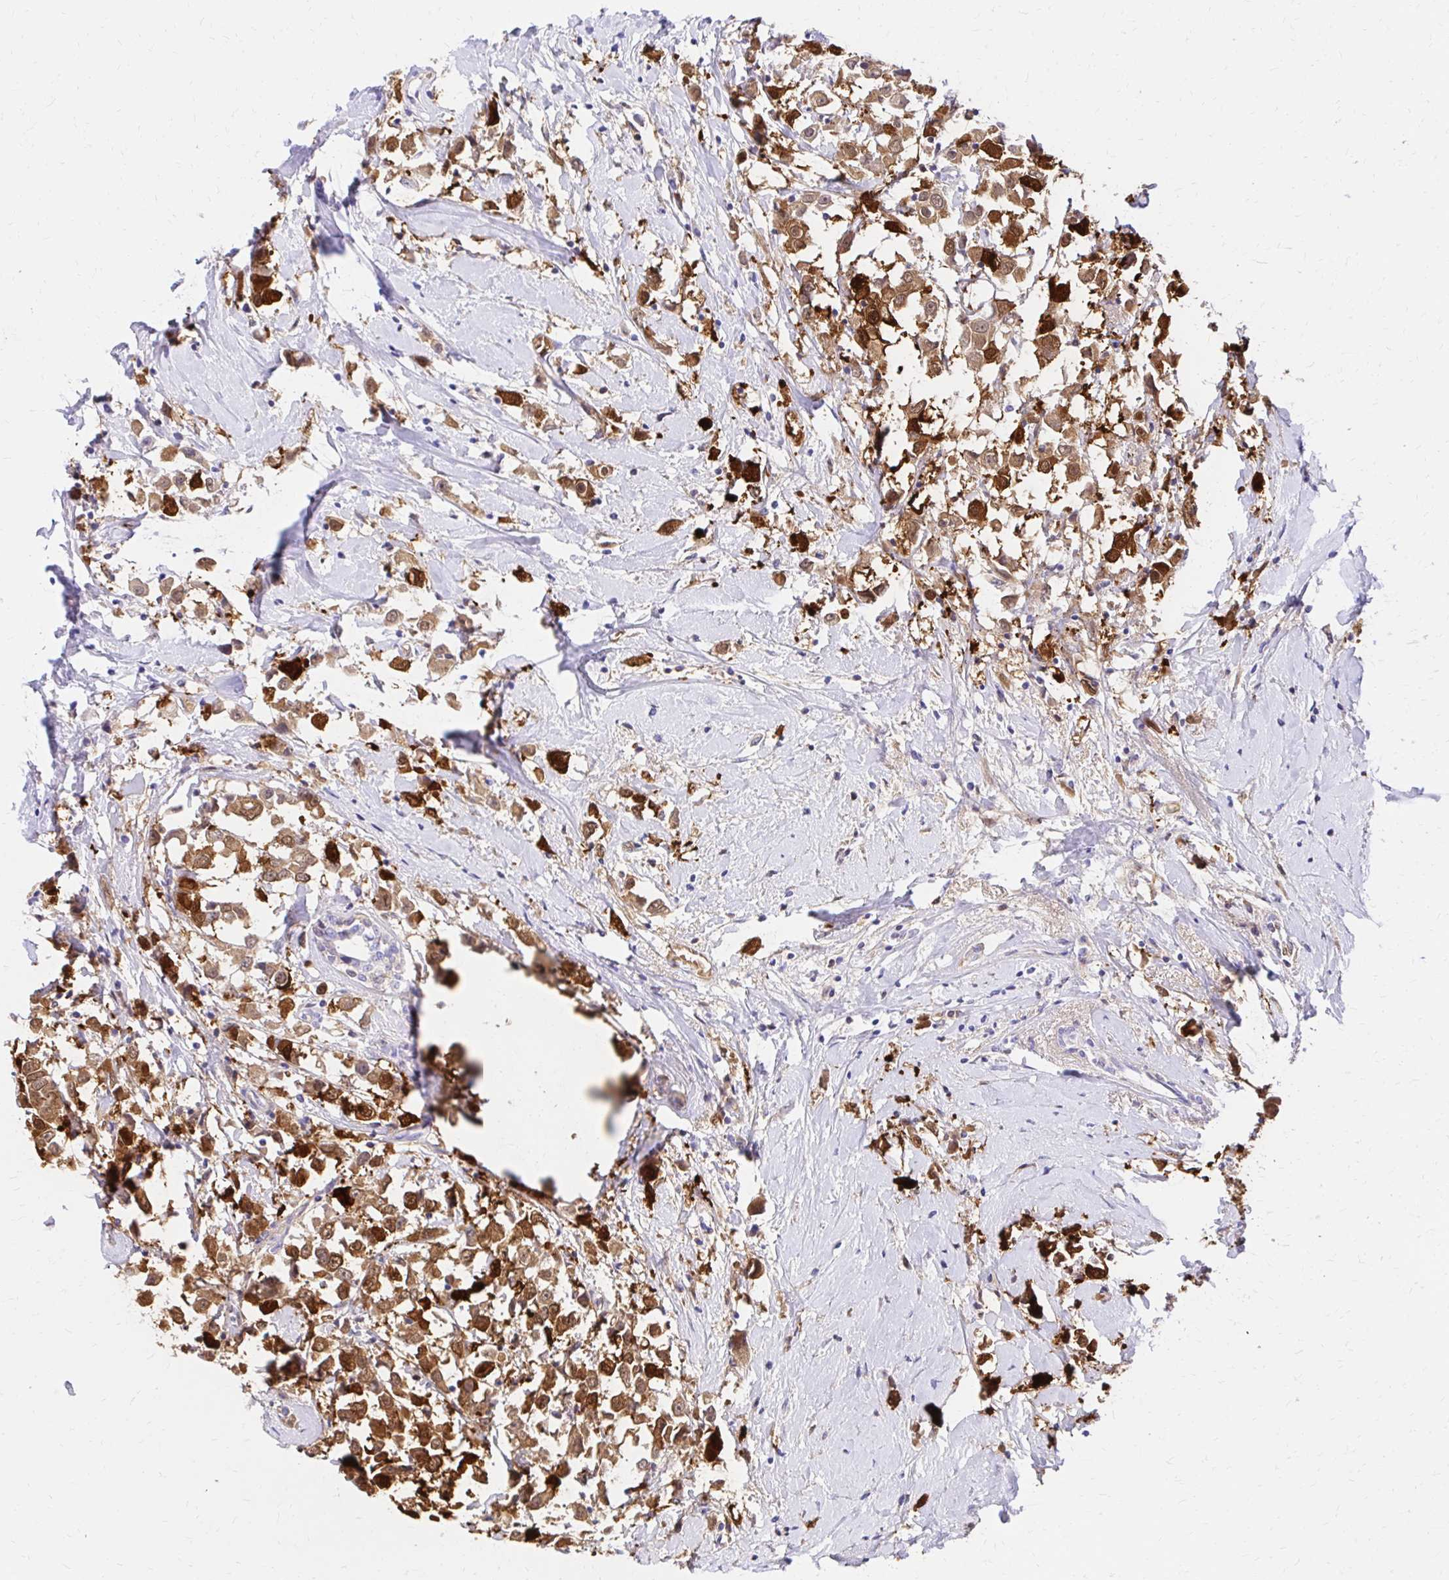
{"staining": {"intensity": "moderate", "quantity": ">75%", "location": "cytoplasmic/membranous,nuclear"}, "tissue": "breast cancer", "cell_type": "Tumor cells", "image_type": "cancer", "snomed": [{"axis": "morphology", "description": "Duct carcinoma"}, {"axis": "topography", "description": "Breast"}], "caption": "About >75% of tumor cells in human invasive ductal carcinoma (breast) reveal moderate cytoplasmic/membranous and nuclear protein positivity as visualized by brown immunohistochemical staining.", "gene": "S100G", "patient": {"sex": "female", "age": 61}}